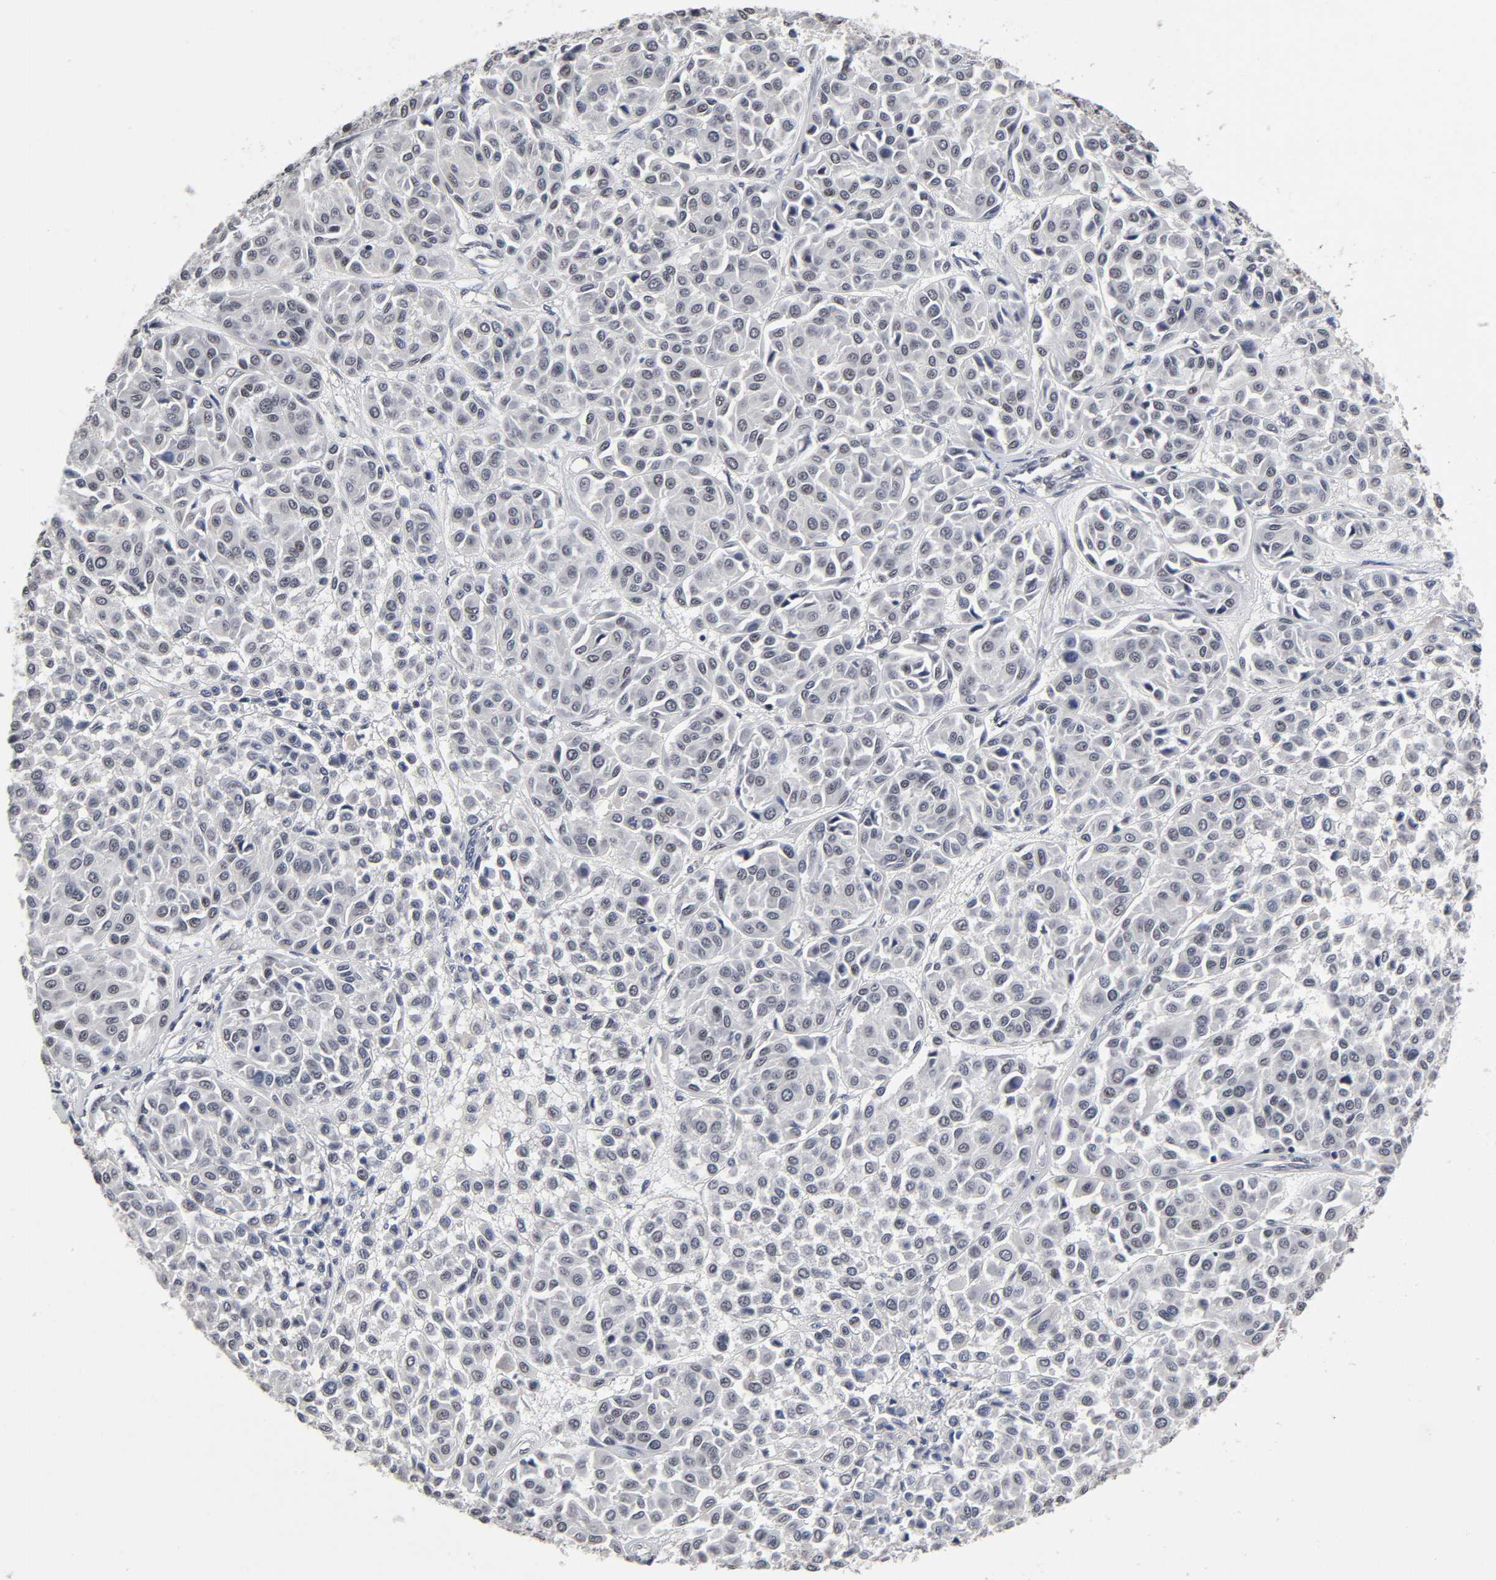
{"staining": {"intensity": "weak", "quantity": "25%-75%", "location": "nuclear"}, "tissue": "melanoma", "cell_type": "Tumor cells", "image_type": "cancer", "snomed": [{"axis": "morphology", "description": "Malignant melanoma, Metastatic site"}, {"axis": "topography", "description": "Soft tissue"}], "caption": "Human malignant melanoma (metastatic site) stained for a protein (brown) demonstrates weak nuclear positive positivity in about 25%-75% of tumor cells.", "gene": "TRIM33", "patient": {"sex": "male", "age": 41}}